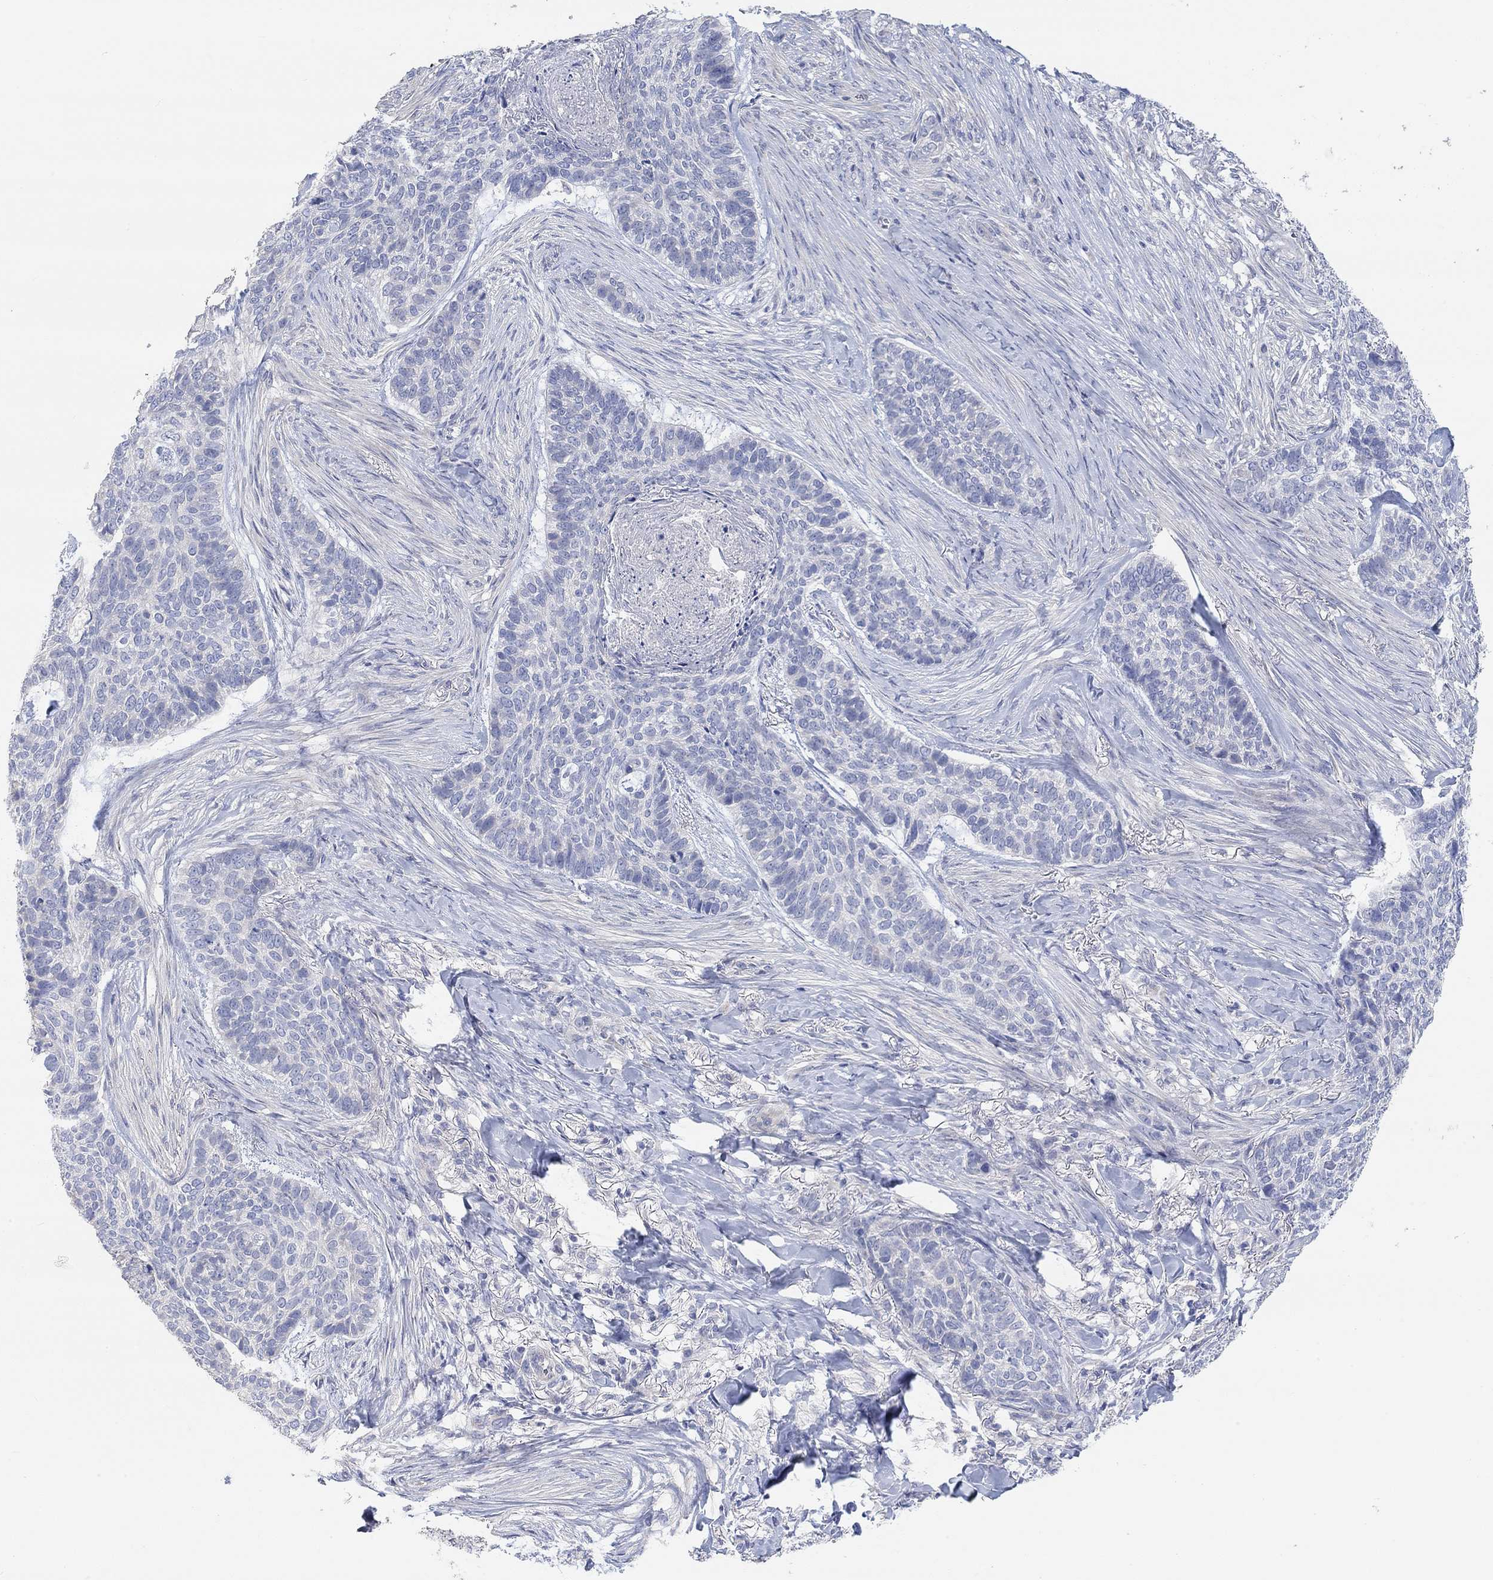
{"staining": {"intensity": "negative", "quantity": "none", "location": "none"}, "tissue": "skin cancer", "cell_type": "Tumor cells", "image_type": "cancer", "snomed": [{"axis": "morphology", "description": "Basal cell carcinoma"}, {"axis": "topography", "description": "Skin"}], "caption": "DAB immunohistochemical staining of skin basal cell carcinoma reveals no significant expression in tumor cells. (Stains: DAB immunohistochemistry with hematoxylin counter stain, Microscopy: brightfield microscopy at high magnification).", "gene": "NLRP14", "patient": {"sex": "female", "age": 69}}